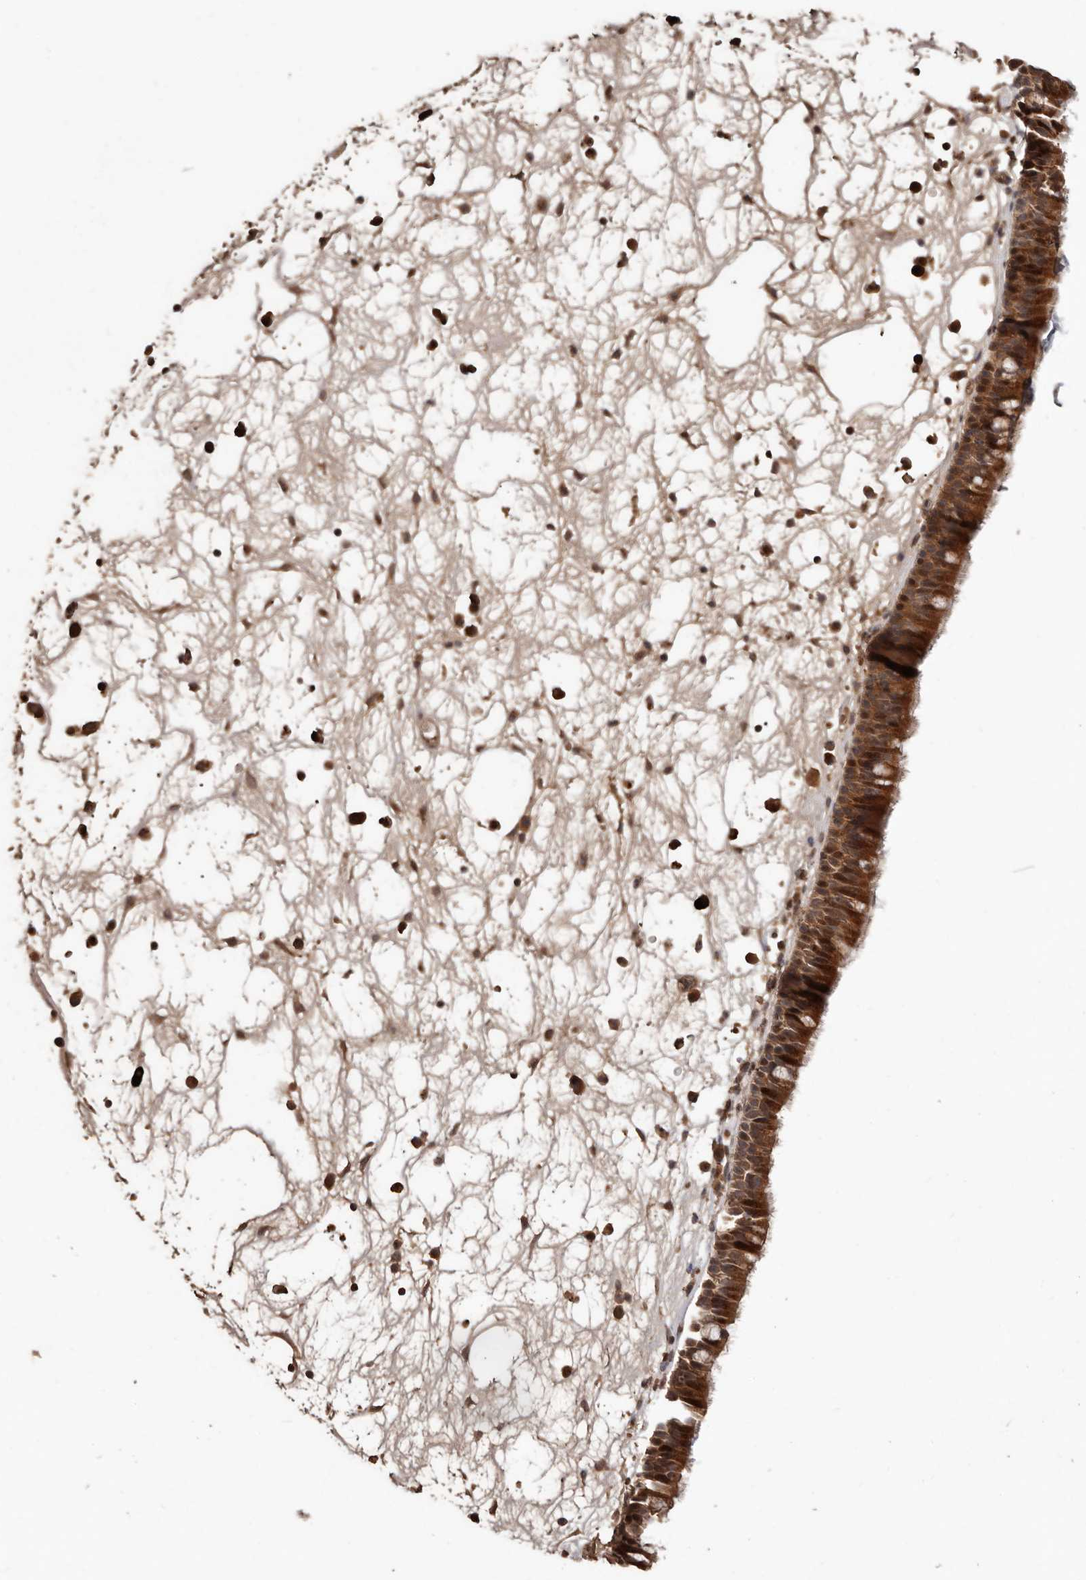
{"staining": {"intensity": "strong", "quantity": ">75%", "location": "cytoplasmic/membranous,nuclear"}, "tissue": "nasopharynx", "cell_type": "Respiratory epithelial cells", "image_type": "normal", "snomed": [{"axis": "morphology", "description": "Normal tissue, NOS"}, {"axis": "morphology", "description": "Inflammation, NOS"}, {"axis": "morphology", "description": "Malignant melanoma, Metastatic site"}, {"axis": "topography", "description": "Nasopharynx"}], "caption": "Protein expression analysis of normal human nasopharynx reveals strong cytoplasmic/membranous,nuclear positivity in about >75% of respiratory epithelial cells. (brown staining indicates protein expression, while blue staining denotes nuclei).", "gene": "RWDD1", "patient": {"sex": "male", "age": 70}}